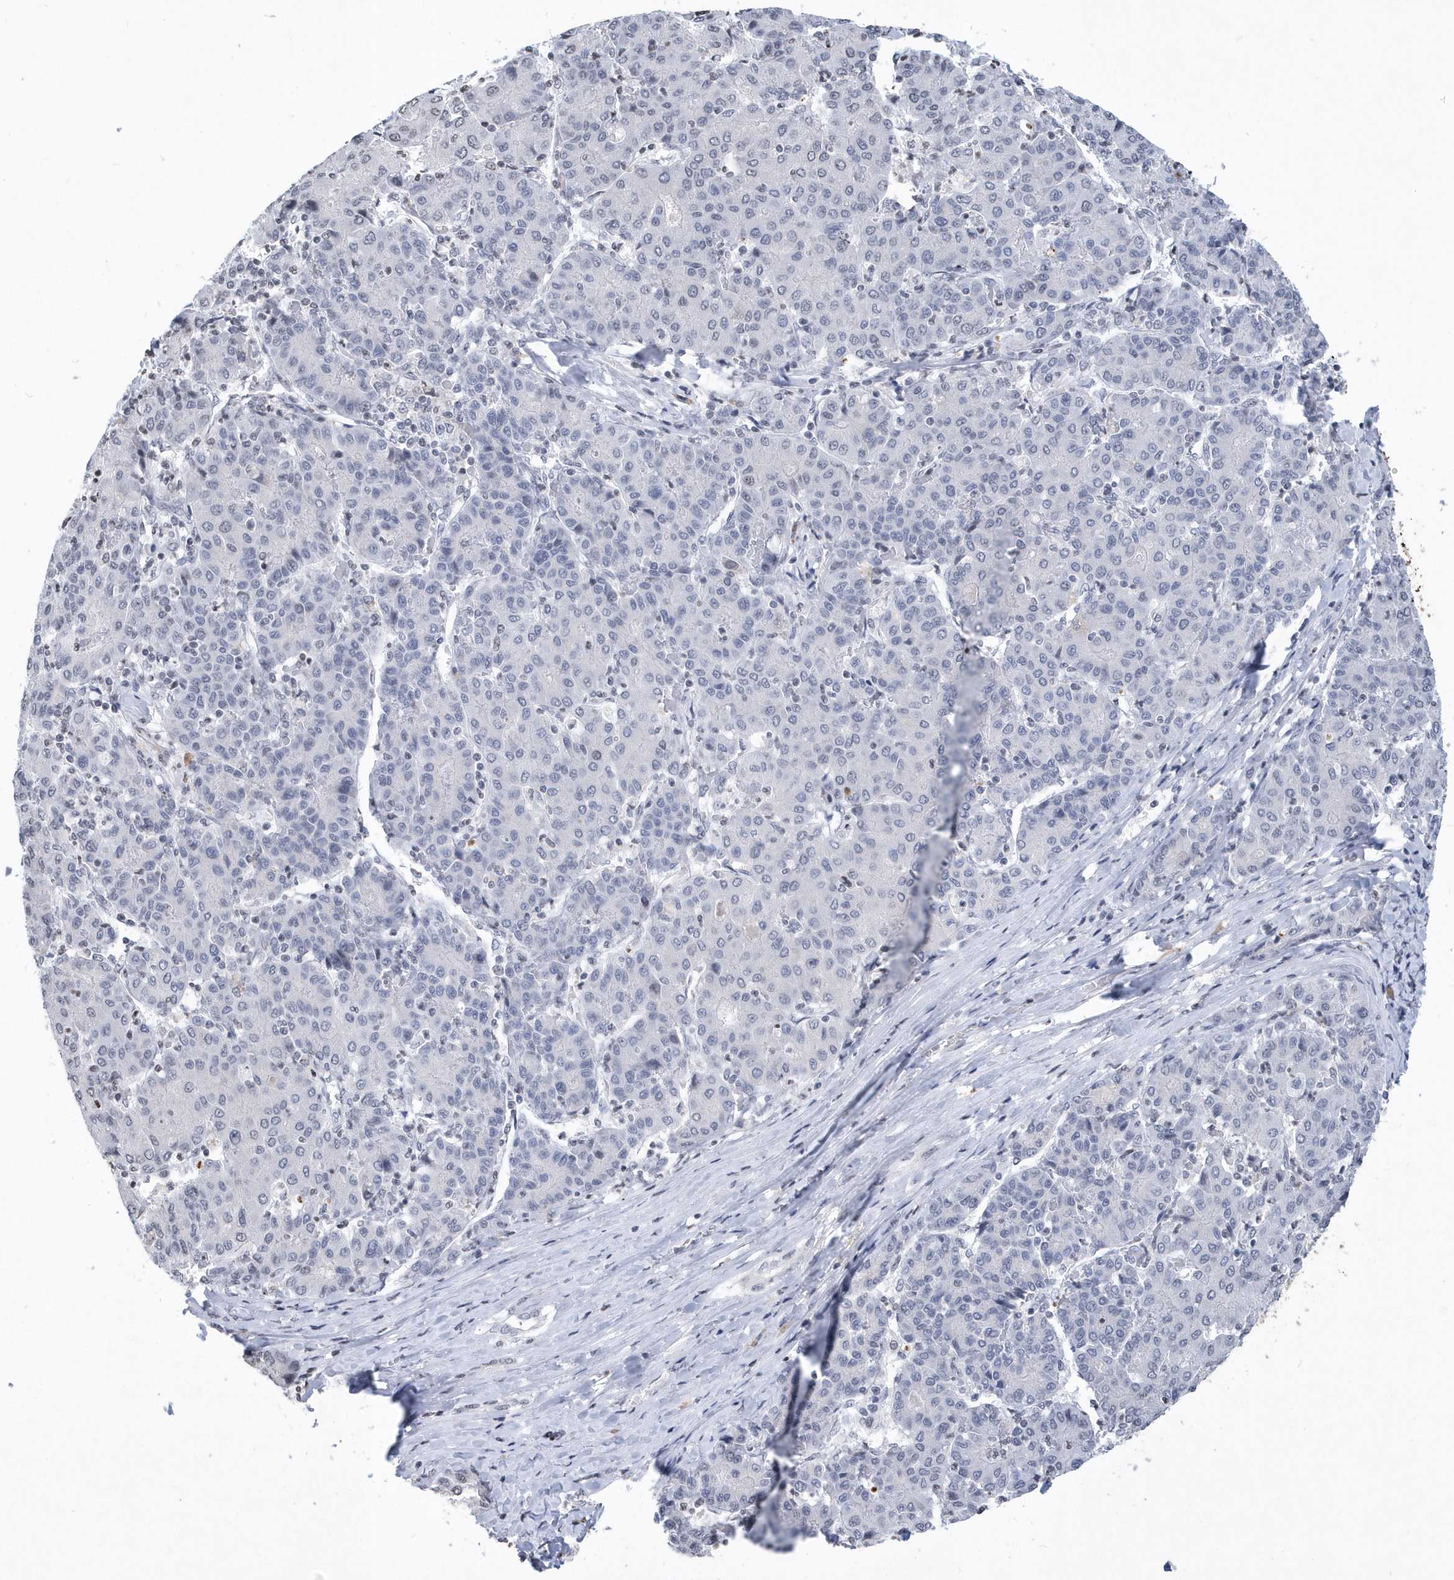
{"staining": {"intensity": "negative", "quantity": "none", "location": "none"}, "tissue": "liver cancer", "cell_type": "Tumor cells", "image_type": "cancer", "snomed": [{"axis": "morphology", "description": "Carcinoma, Hepatocellular, NOS"}, {"axis": "topography", "description": "Liver"}], "caption": "Immunohistochemical staining of hepatocellular carcinoma (liver) reveals no significant positivity in tumor cells.", "gene": "VWA5B2", "patient": {"sex": "male", "age": 65}}